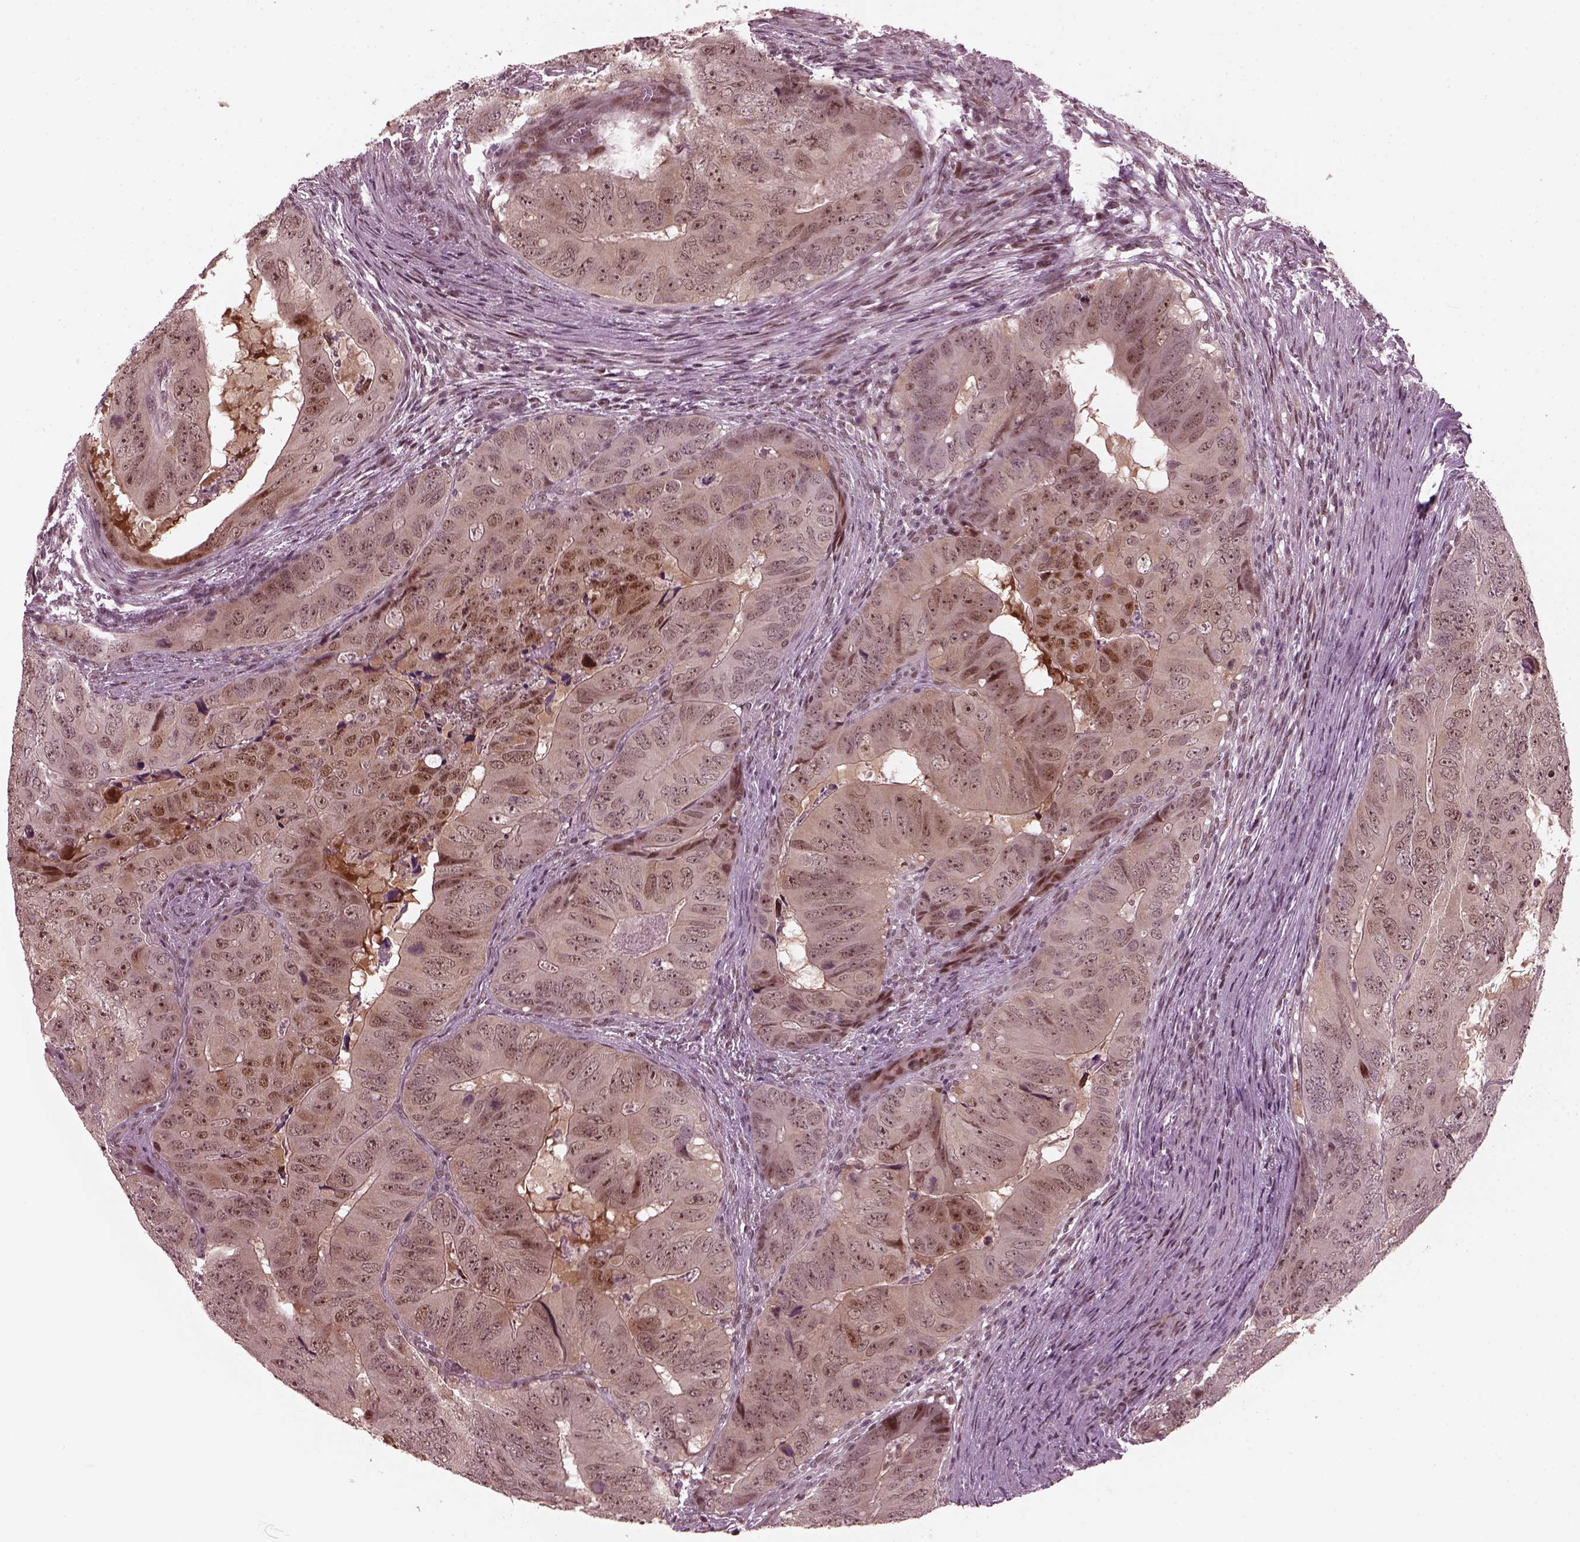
{"staining": {"intensity": "weak", "quantity": ">75%", "location": "cytoplasmic/membranous,nuclear"}, "tissue": "colorectal cancer", "cell_type": "Tumor cells", "image_type": "cancer", "snomed": [{"axis": "morphology", "description": "Adenocarcinoma, NOS"}, {"axis": "topography", "description": "Colon"}], "caption": "Colorectal cancer (adenocarcinoma) stained for a protein (brown) reveals weak cytoplasmic/membranous and nuclear positive staining in approximately >75% of tumor cells.", "gene": "TRIB3", "patient": {"sex": "male", "age": 79}}